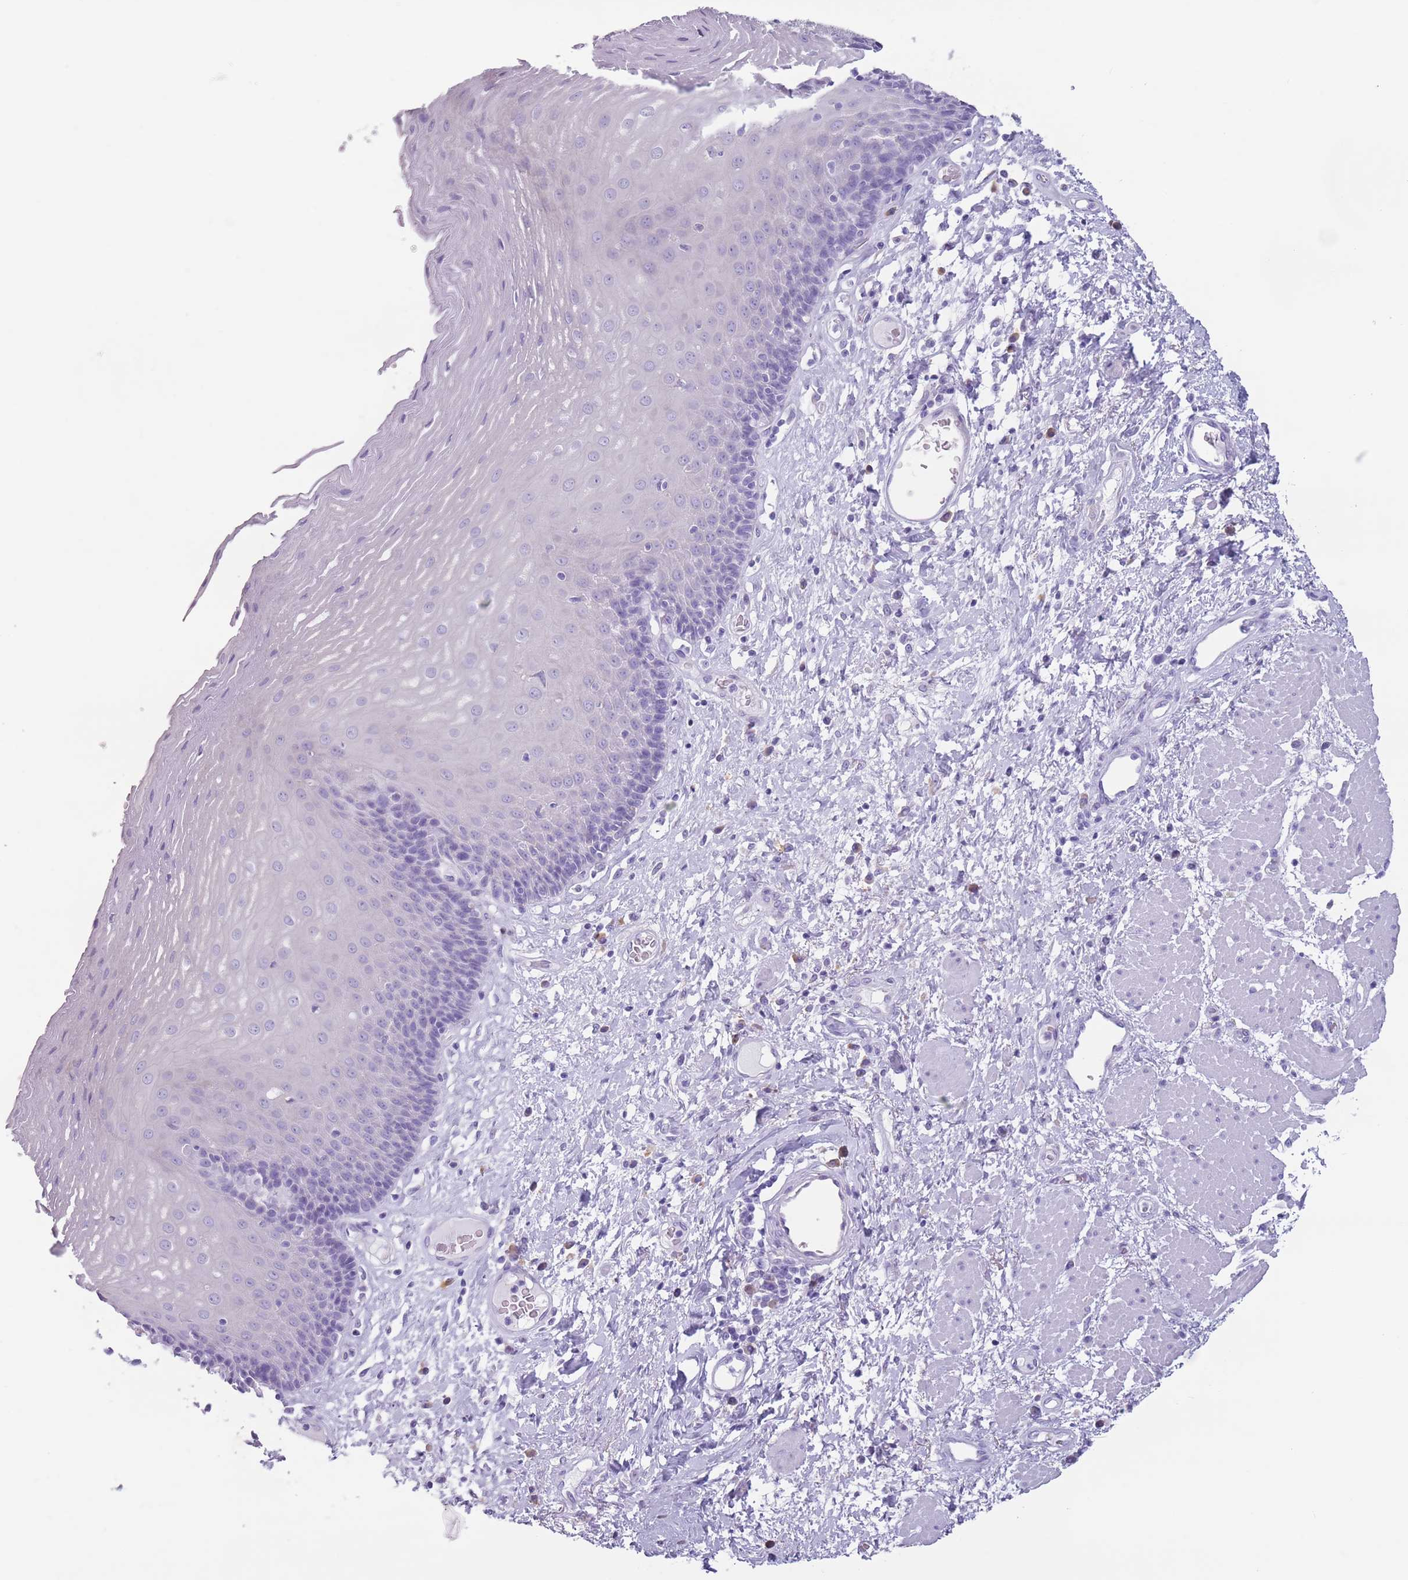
{"staining": {"intensity": "negative", "quantity": "none", "location": "none"}, "tissue": "esophagus", "cell_type": "Squamous epithelial cells", "image_type": "normal", "snomed": [{"axis": "morphology", "description": "Normal tissue, NOS"}, {"axis": "morphology", "description": "Adenocarcinoma, NOS"}, {"axis": "topography", "description": "Esophagus"}], "caption": "High power microscopy image of an immunohistochemistry (IHC) image of unremarkable esophagus, revealing no significant expression in squamous epithelial cells.", "gene": "HYOU1", "patient": {"sex": "male", "age": 62}}